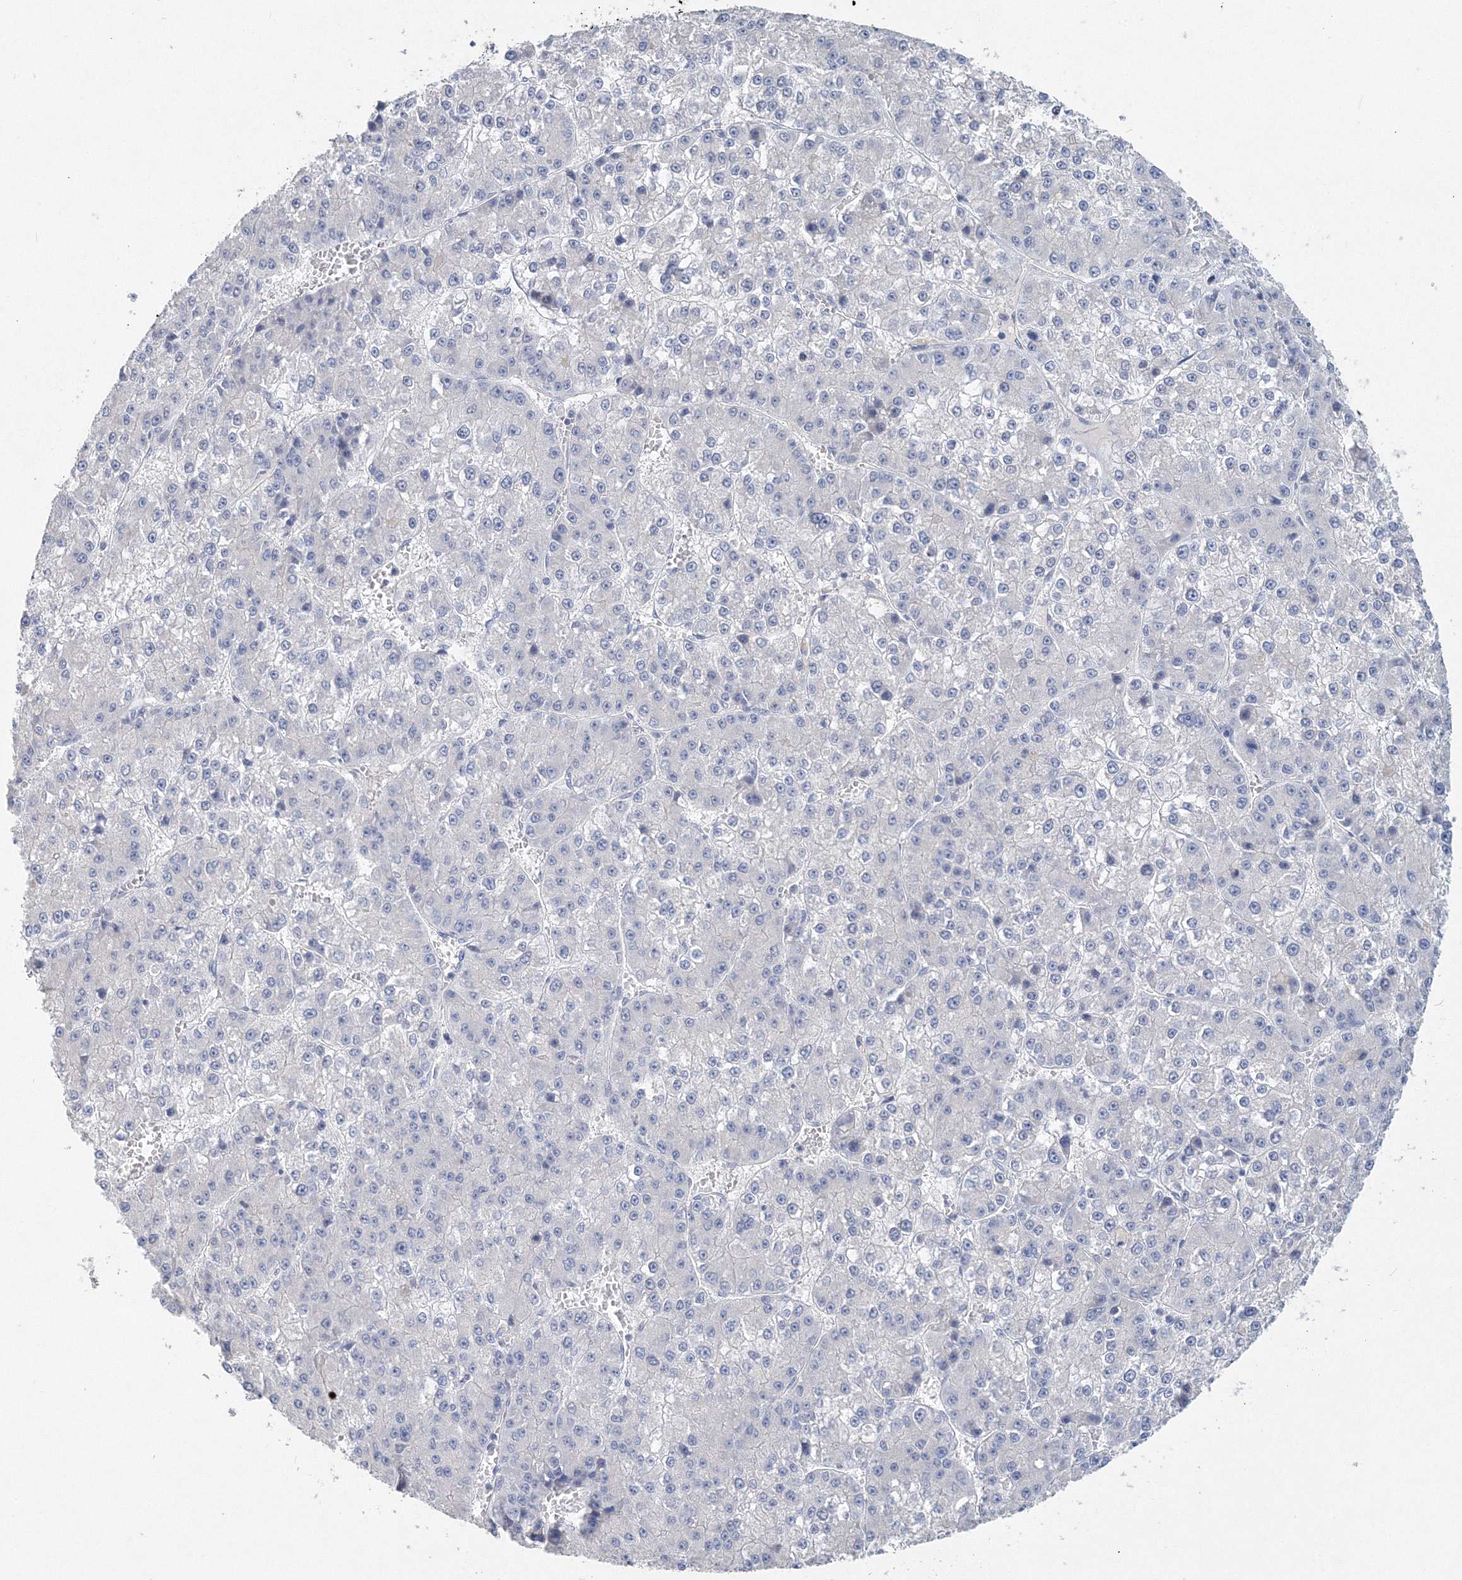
{"staining": {"intensity": "negative", "quantity": "none", "location": "none"}, "tissue": "liver cancer", "cell_type": "Tumor cells", "image_type": "cancer", "snomed": [{"axis": "morphology", "description": "Carcinoma, Hepatocellular, NOS"}, {"axis": "topography", "description": "Liver"}], "caption": "A high-resolution photomicrograph shows IHC staining of liver hepatocellular carcinoma, which shows no significant staining in tumor cells.", "gene": "OSBPL6", "patient": {"sex": "female", "age": 73}}